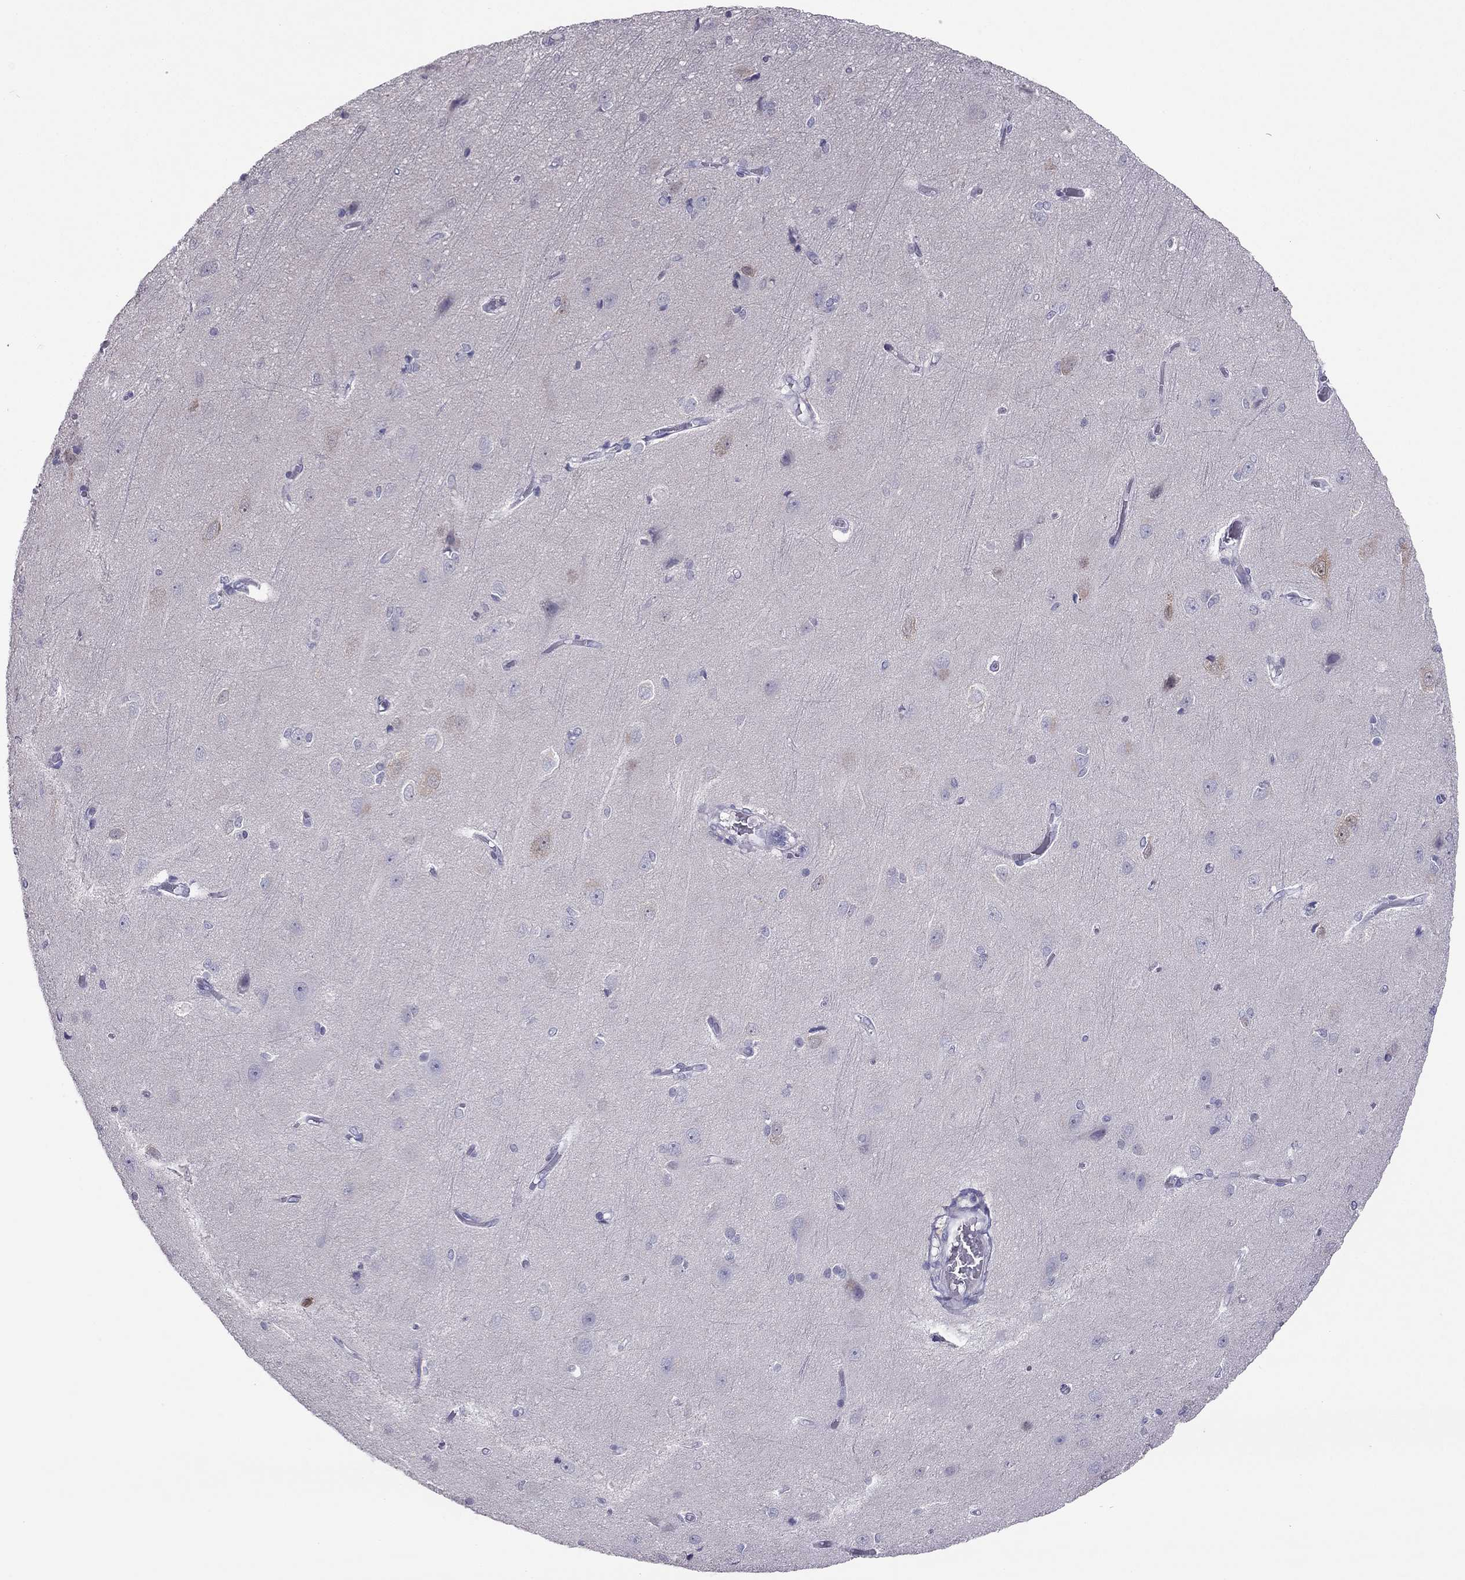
{"staining": {"intensity": "negative", "quantity": "none", "location": "none"}, "tissue": "cerebral cortex", "cell_type": "Endothelial cells", "image_type": "normal", "snomed": [{"axis": "morphology", "description": "Normal tissue, NOS"}, {"axis": "topography", "description": "Cerebral cortex"}], "caption": "DAB immunohistochemical staining of normal human cerebral cortex reveals no significant positivity in endothelial cells.", "gene": "RGS8", "patient": {"sex": "male", "age": 37}}